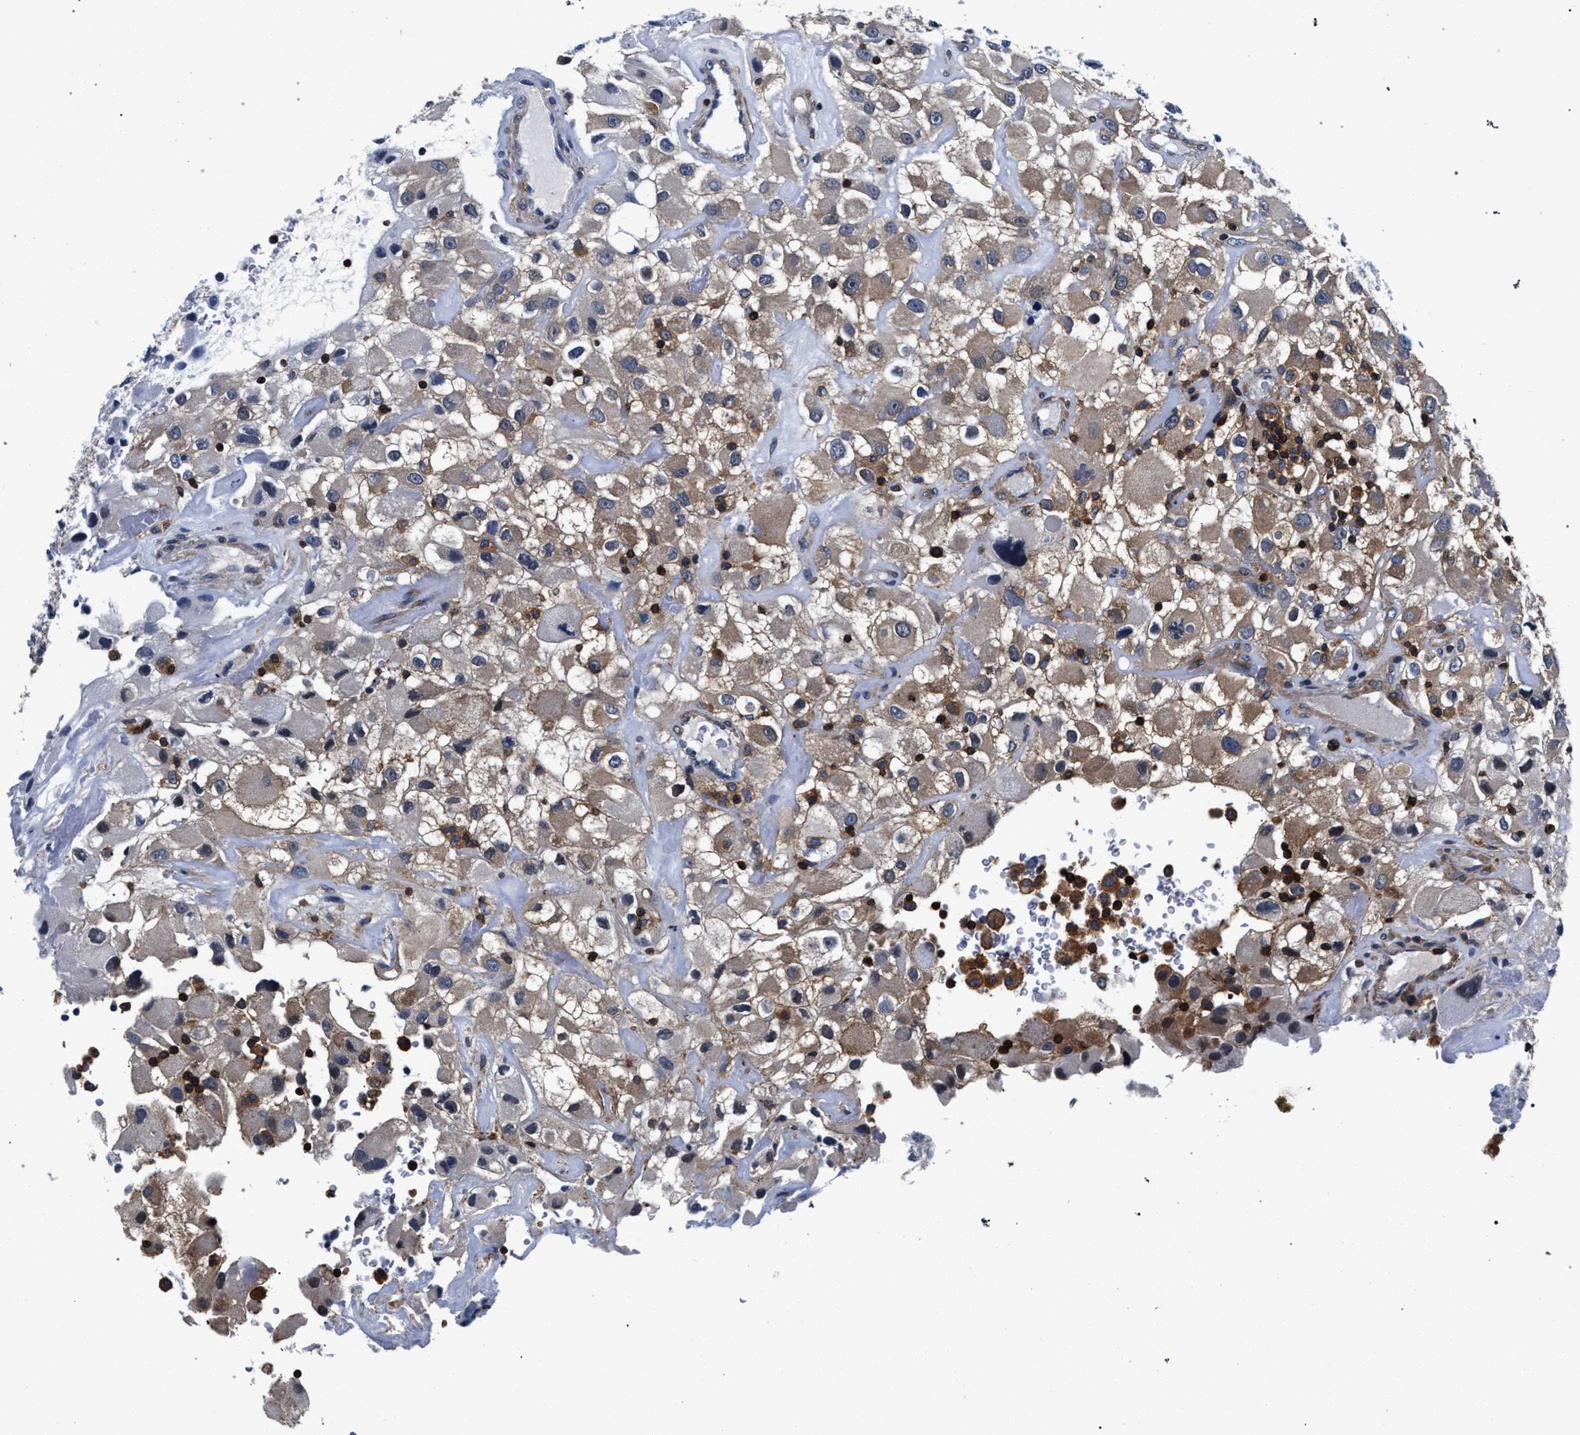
{"staining": {"intensity": "weak", "quantity": ">75%", "location": "cytoplasmic/membranous"}, "tissue": "renal cancer", "cell_type": "Tumor cells", "image_type": "cancer", "snomed": [{"axis": "morphology", "description": "Adenocarcinoma, NOS"}, {"axis": "topography", "description": "Kidney"}], "caption": "Human adenocarcinoma (renal) stained for a protein (brown) reveals weak cytoplasmic/membranous positive expression in approximately >75% of tumor cells.", "gene": "LASP1", "patient": {"sex": "female", "age": 52}}